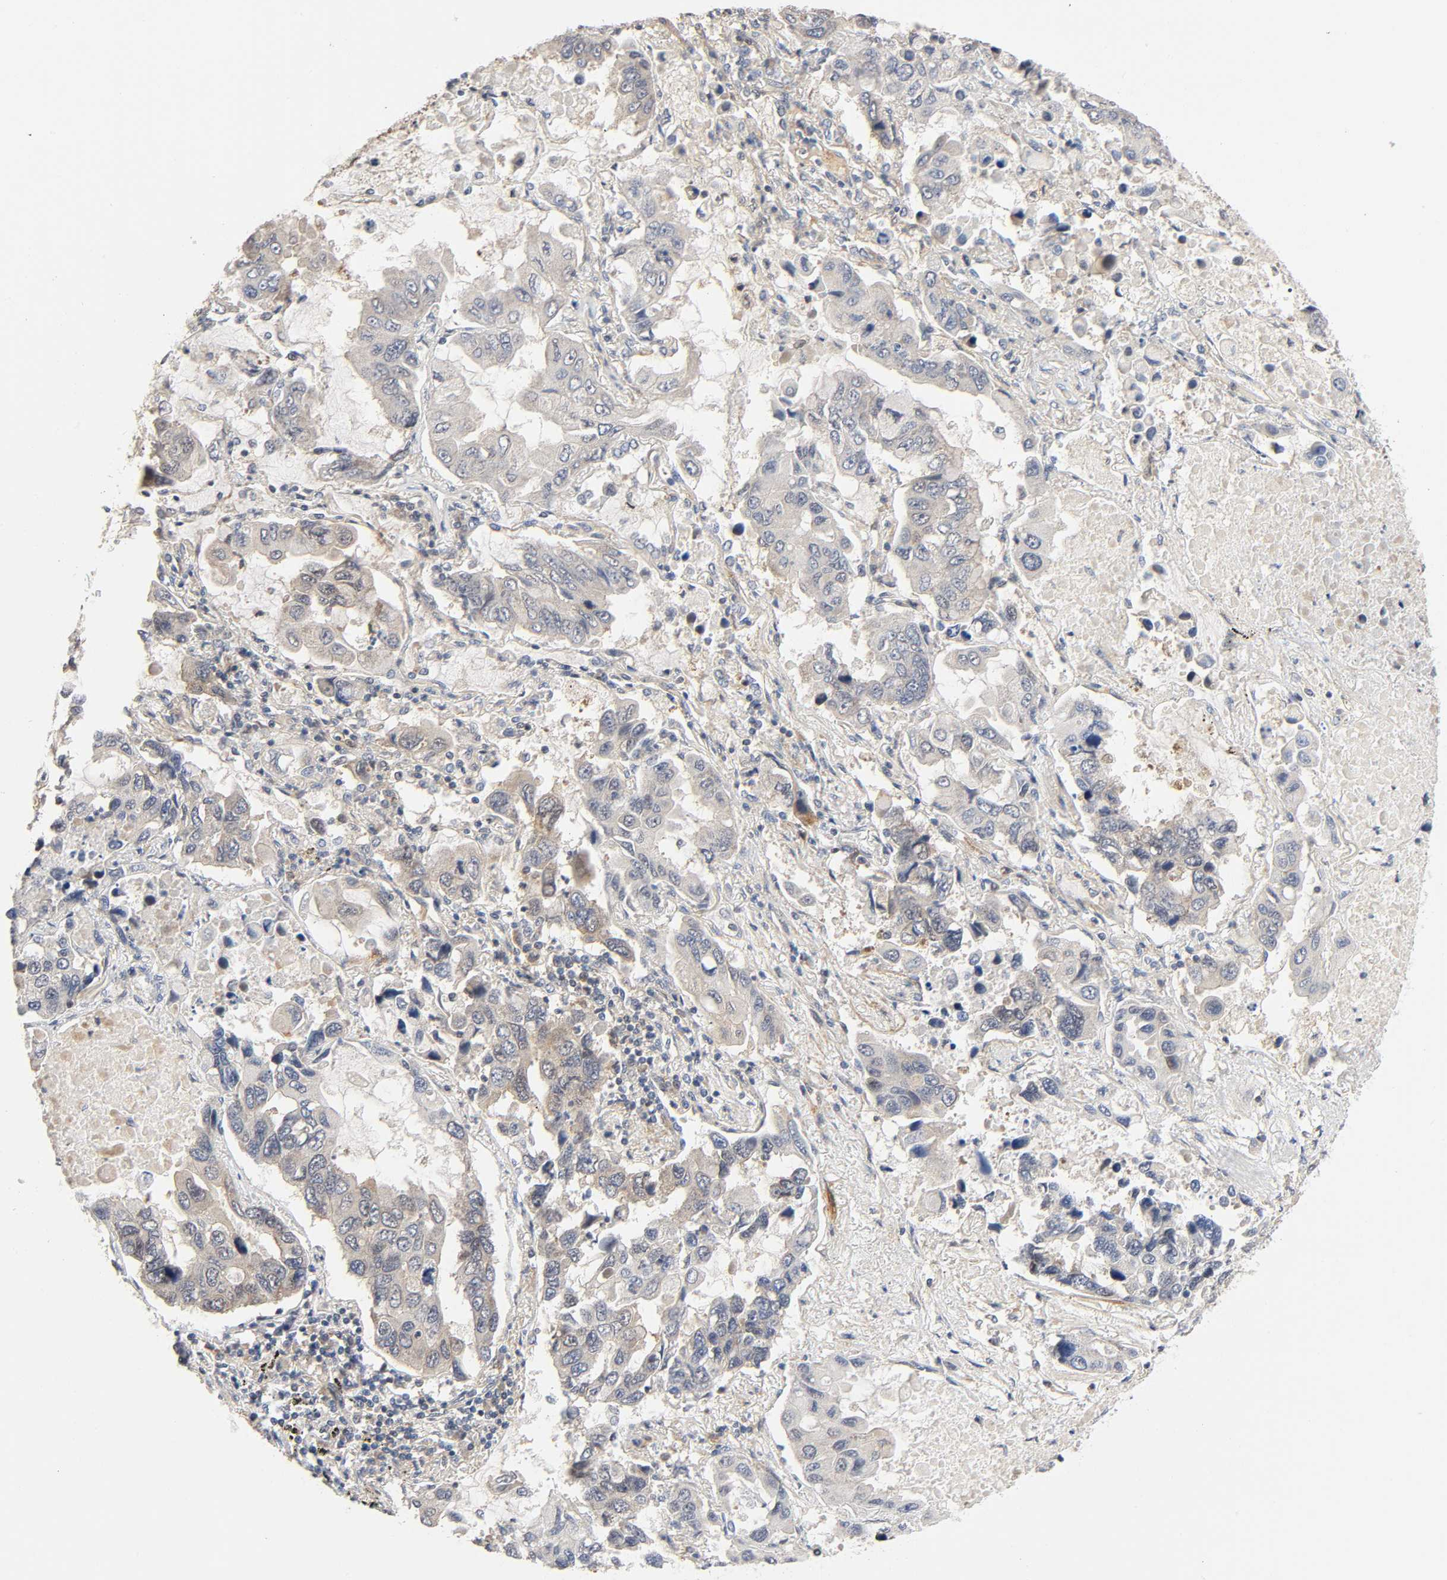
{"staining": {"intensity": "negative", "quantity": "none", "location": "none"}, "tissue": "lung cancer", "cell_type": "Tumor cells", "image_type": "cancer", "snomed": [{"axis": "morphology", "description": "Adenocarcinoma, NOS"}, {"axis": "topography", "description": "Lung"}], "caption": "Immunohistochemistry (IHC) of lung cancer (adenocarcinoma) displays no positivity in tumor cells.", "gene": "CASP9", "patient": {"sex": "male", "age": 64}}